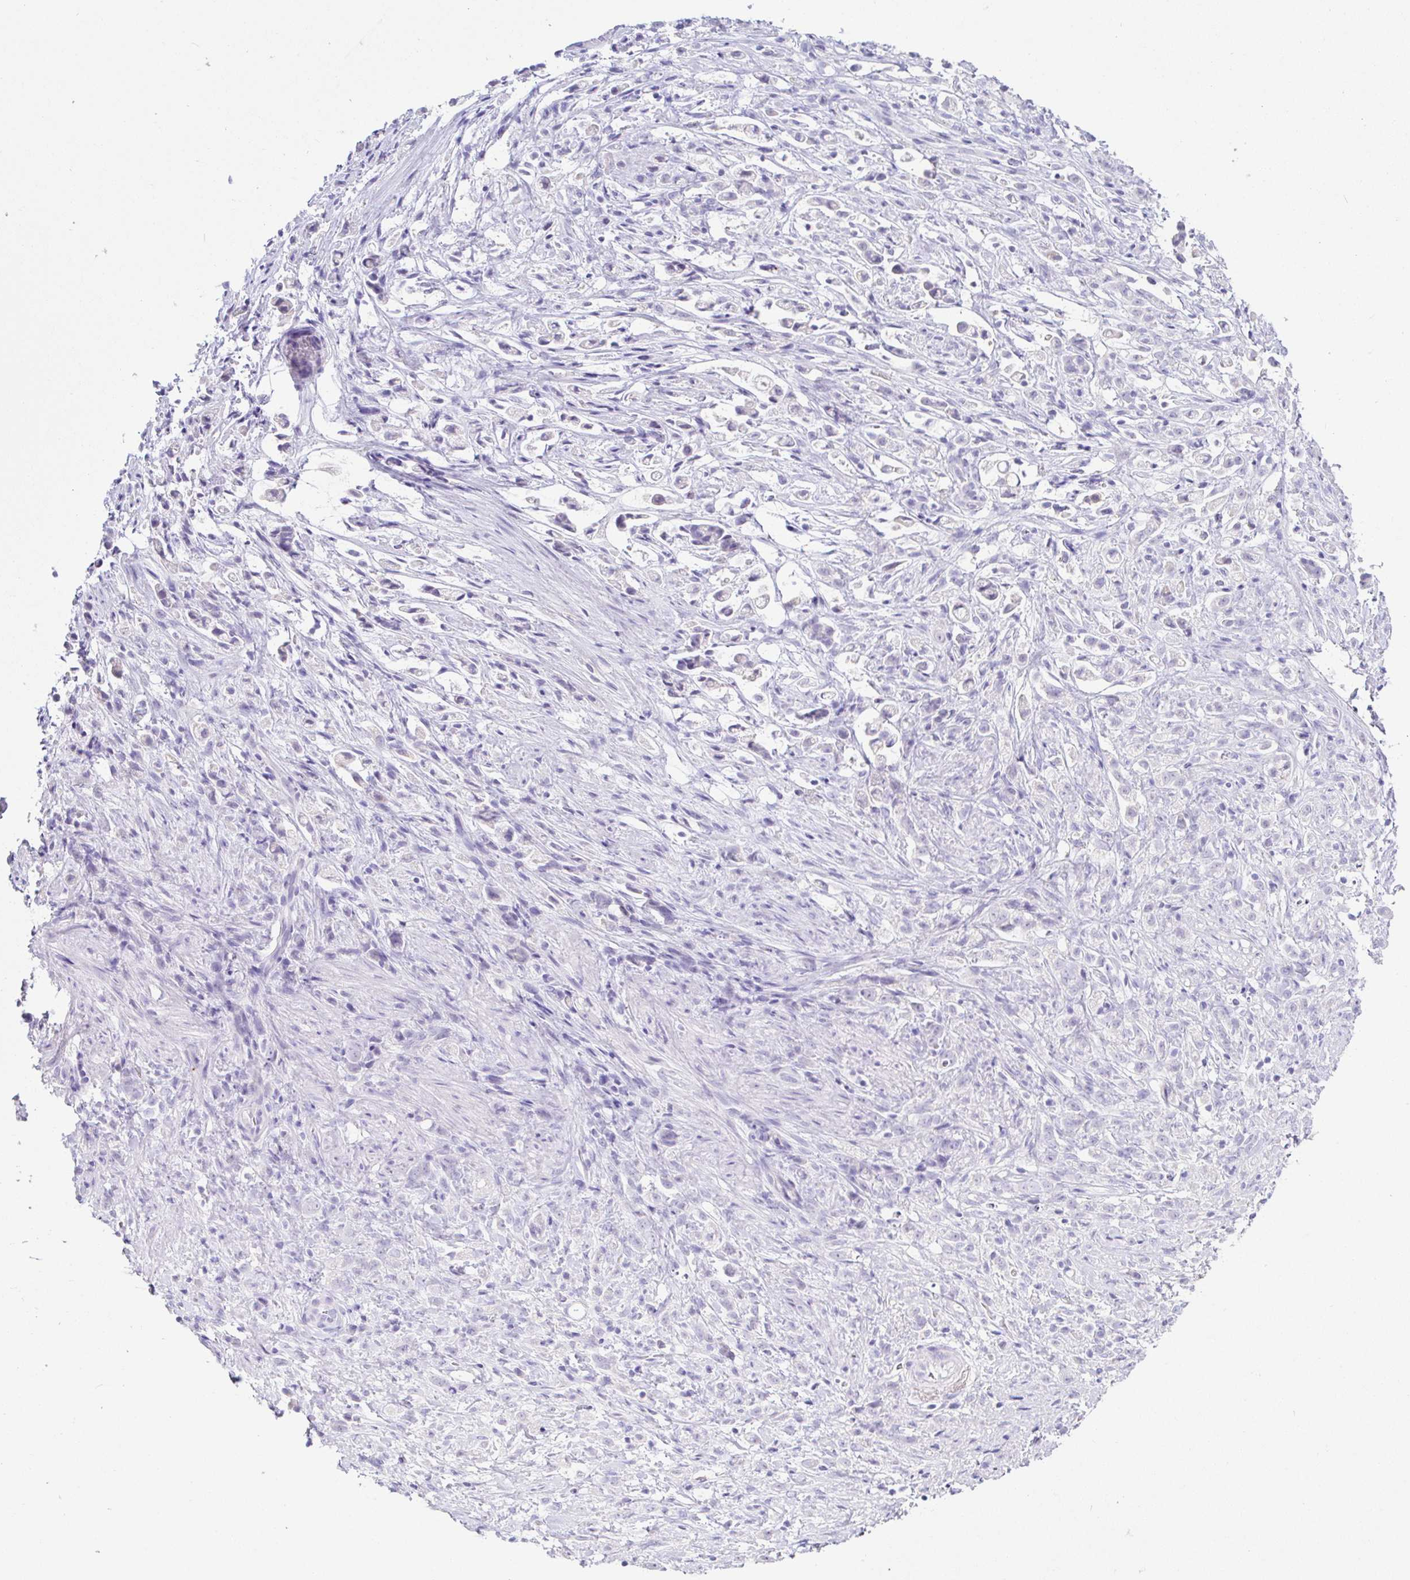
{"staining": {"intensity": "negative", "quantity": "none", "location": "none"}, "tissue": "stomach cancer", "cell_type": "Tumor cells", "image_type": "cancer", "snomed": [{"axis": "morphology", "description": "Adenocarcinoma, NOS"}, {"axis": "topography", "description": "Stomach"}], "caption": "Protein analysis of adenocarcinoma (stomach) demonstrates no significant positivity in tumor cells. (Immunohistochemistry (ihc), brightfield microscopy, high magnification).", "gene": "SAA4", "patient": {"sex": "female", "age": 60}}